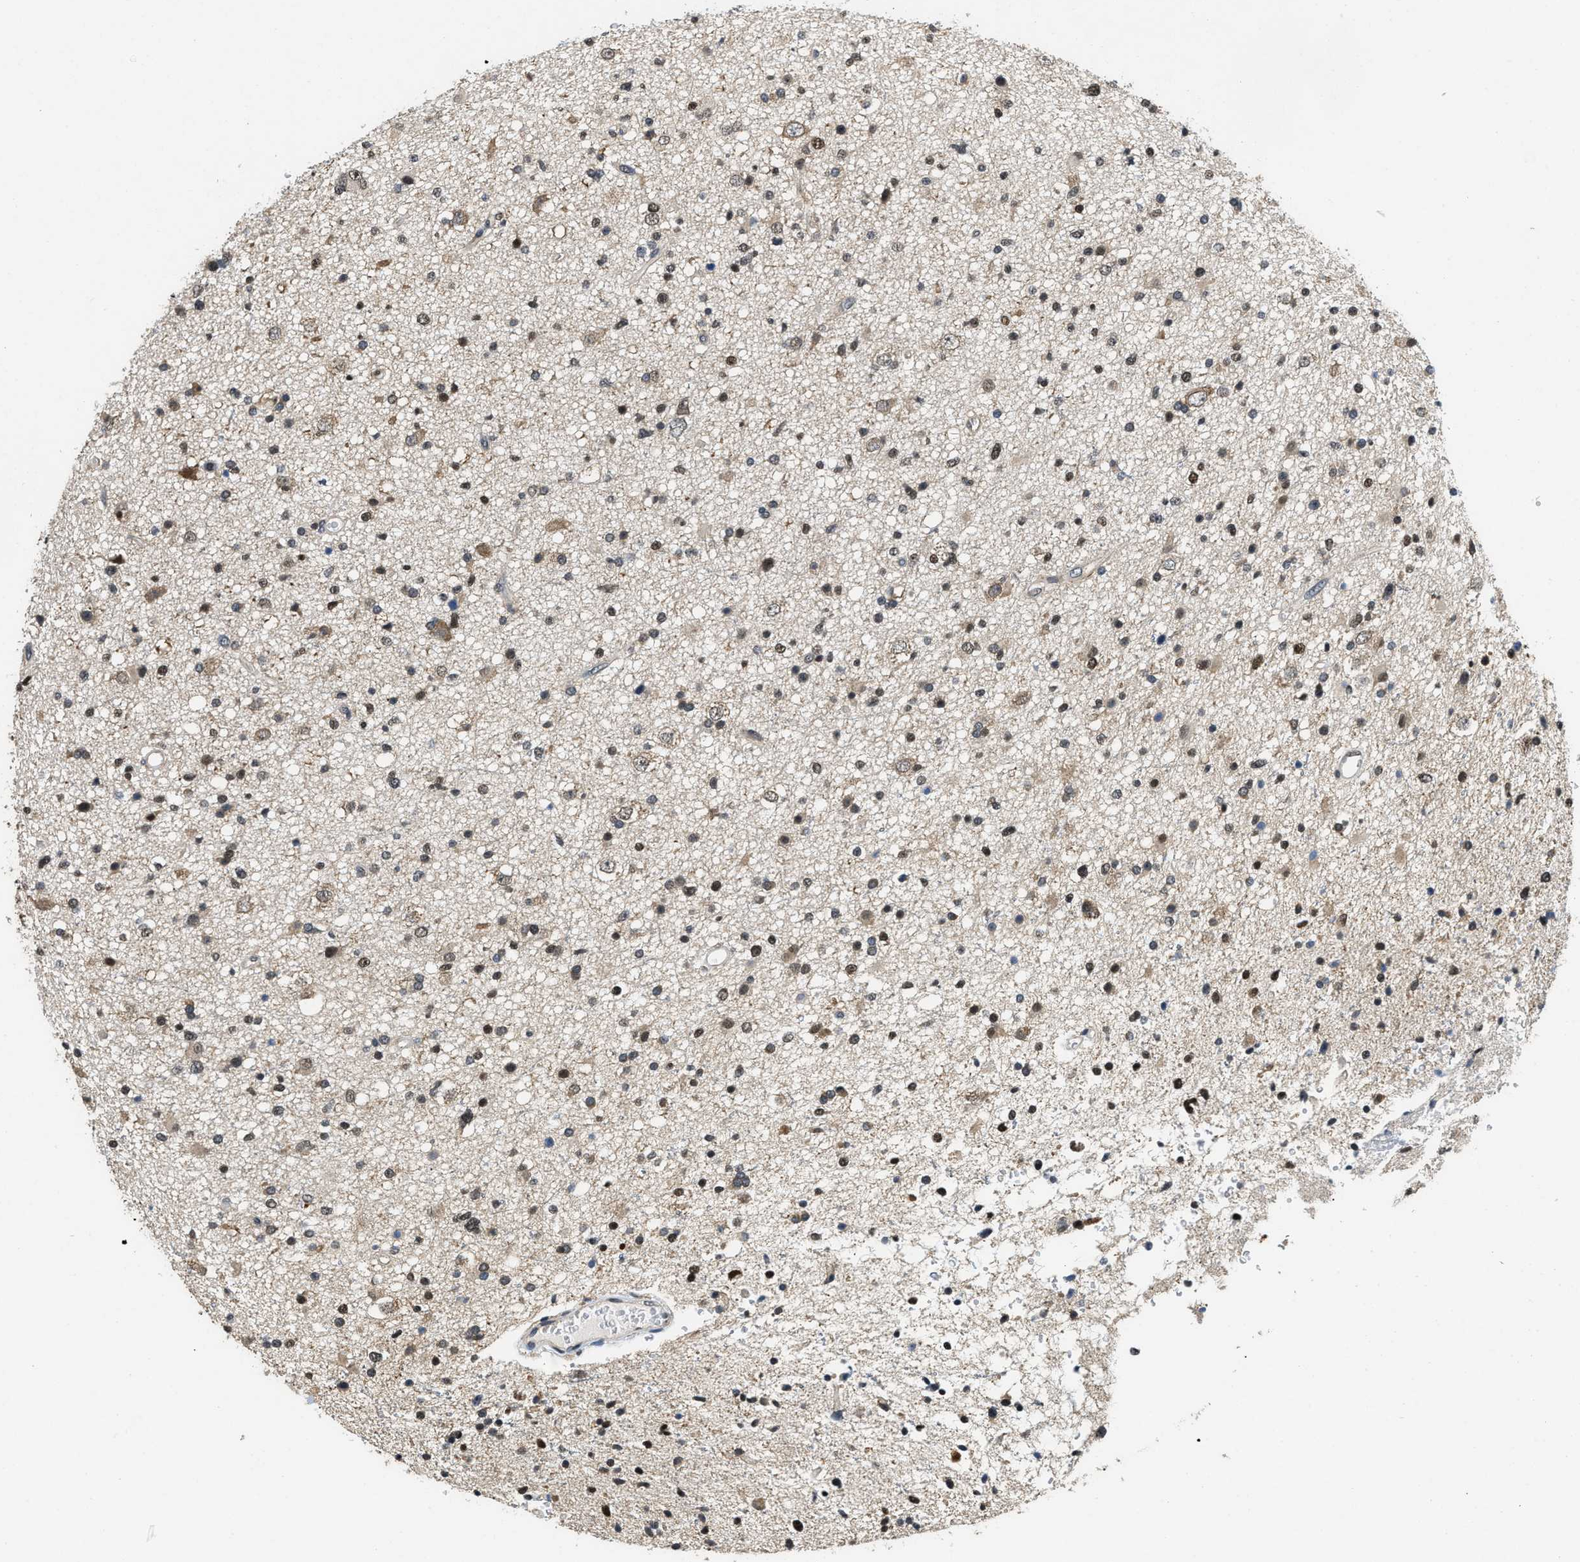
{"staining": {"intensity": "weak", "quantity": "25%-75%", "location": "nuclear"}, "tissue": "glioma", "cell_type": "Tumor cells", "image_type": "cancer", "snomed": [{"axis": "morphology", "description": "Glioma, malignant, High grade"}, {"axis": "topography", "description": "Brain"}], "caption": "High-power microscopy captured an immunohistochemistry (IHC) photomicrograph of high-grade glioma (malignant), revealing weak nuclear expression in about 25%-75% of tumor cells. Nuclei are stained in blue.", "gene": "ATF7IP", "patient": {"sex": "male", "age": 33}}